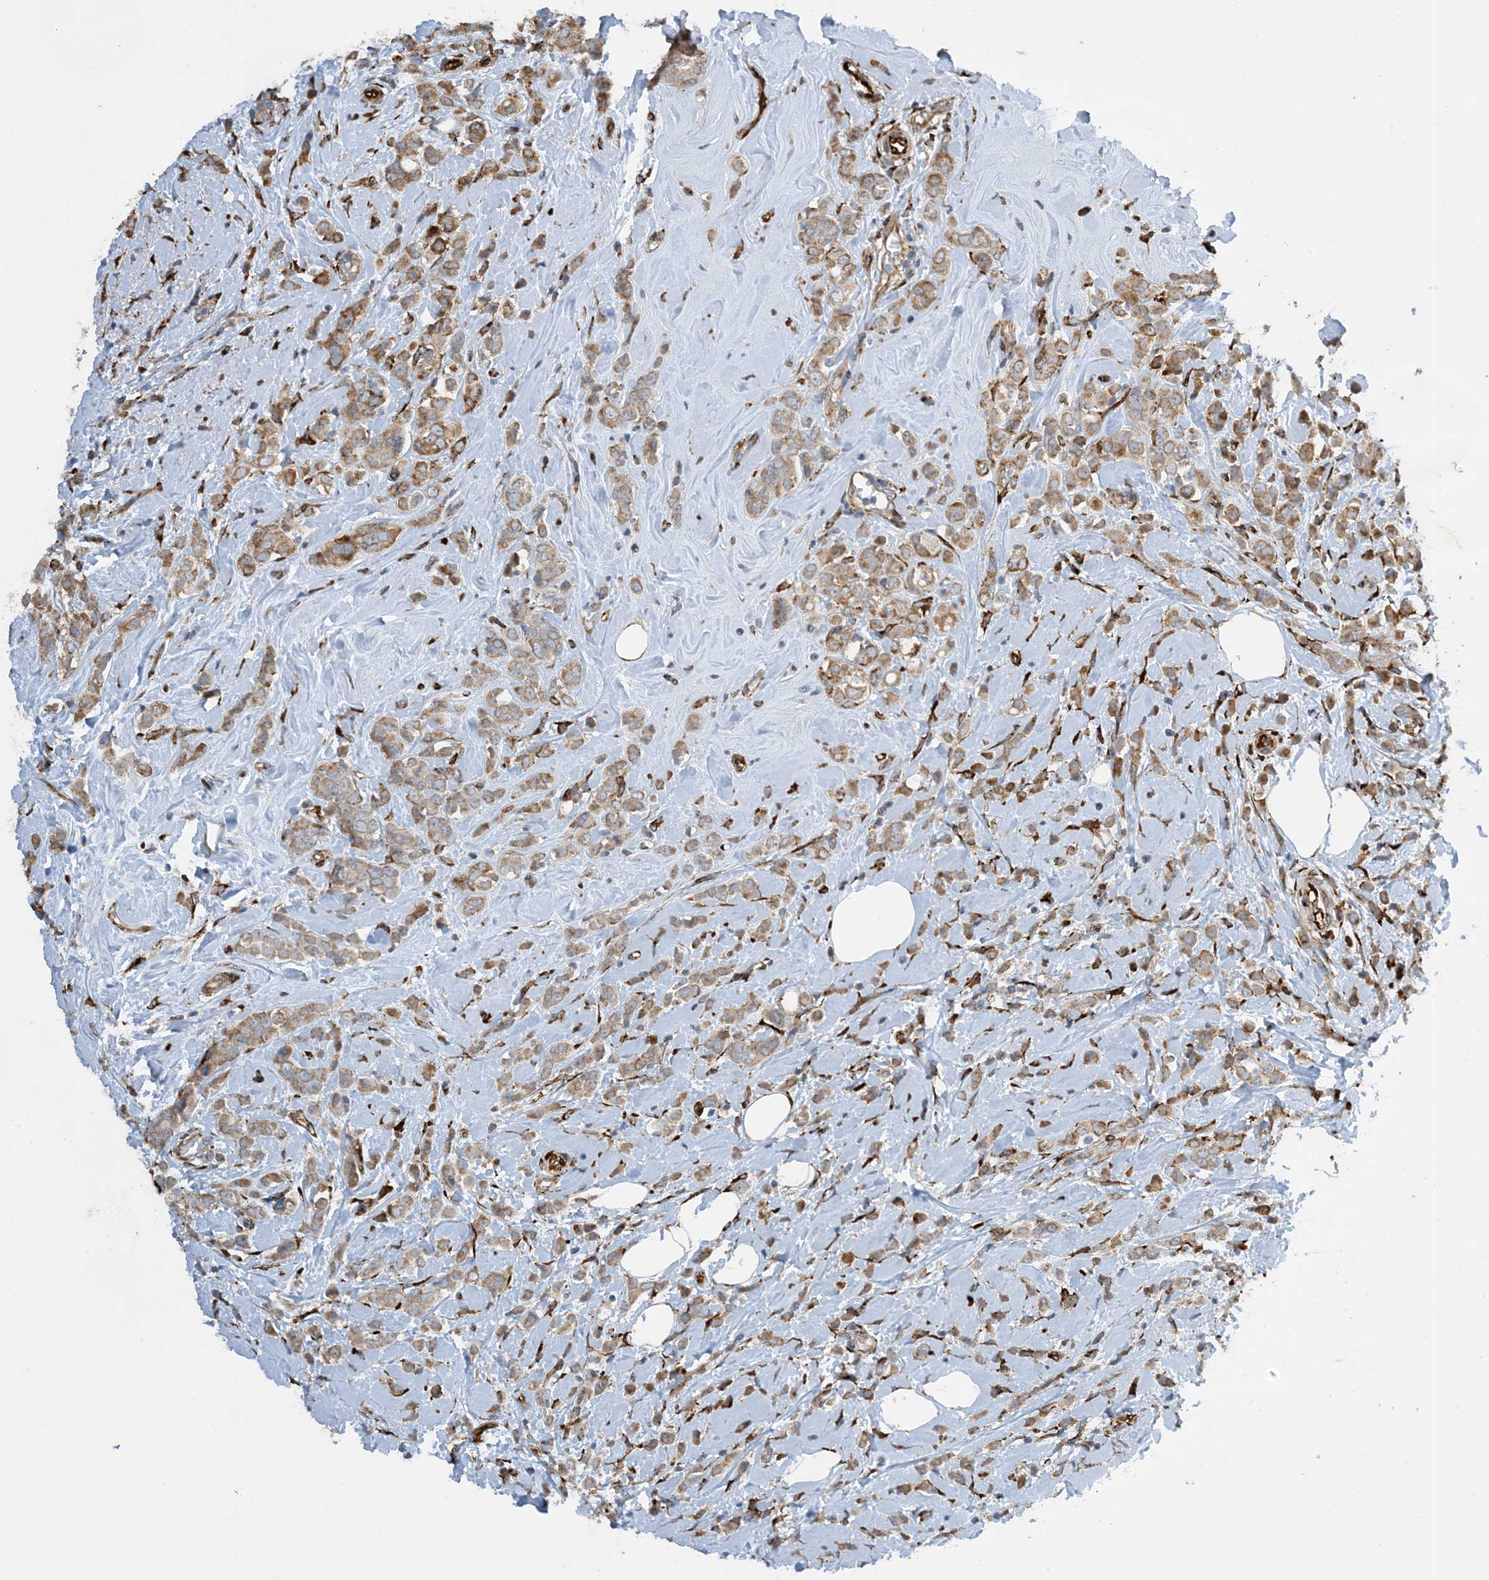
{"staining": {"intensity": "moderate", "quantity": ">75%", "location": "cytoplasmic/membranous"}, "tissue": "breast cancer", "cell_type": "Tumor cells", "image_type": "cancer", "snomed": [{"axis": "morphology", "description": "Lobular carcinoma"}, {"axis": "topography", "description": "Breast"}], "caption": "Breast lobular carcinoma stained for a protein reveals moderate cytoplasmic/membranous positivity in tumor cells.", "gene": "ZBTB45", "patient": {"sex": "female", "age": 47}}